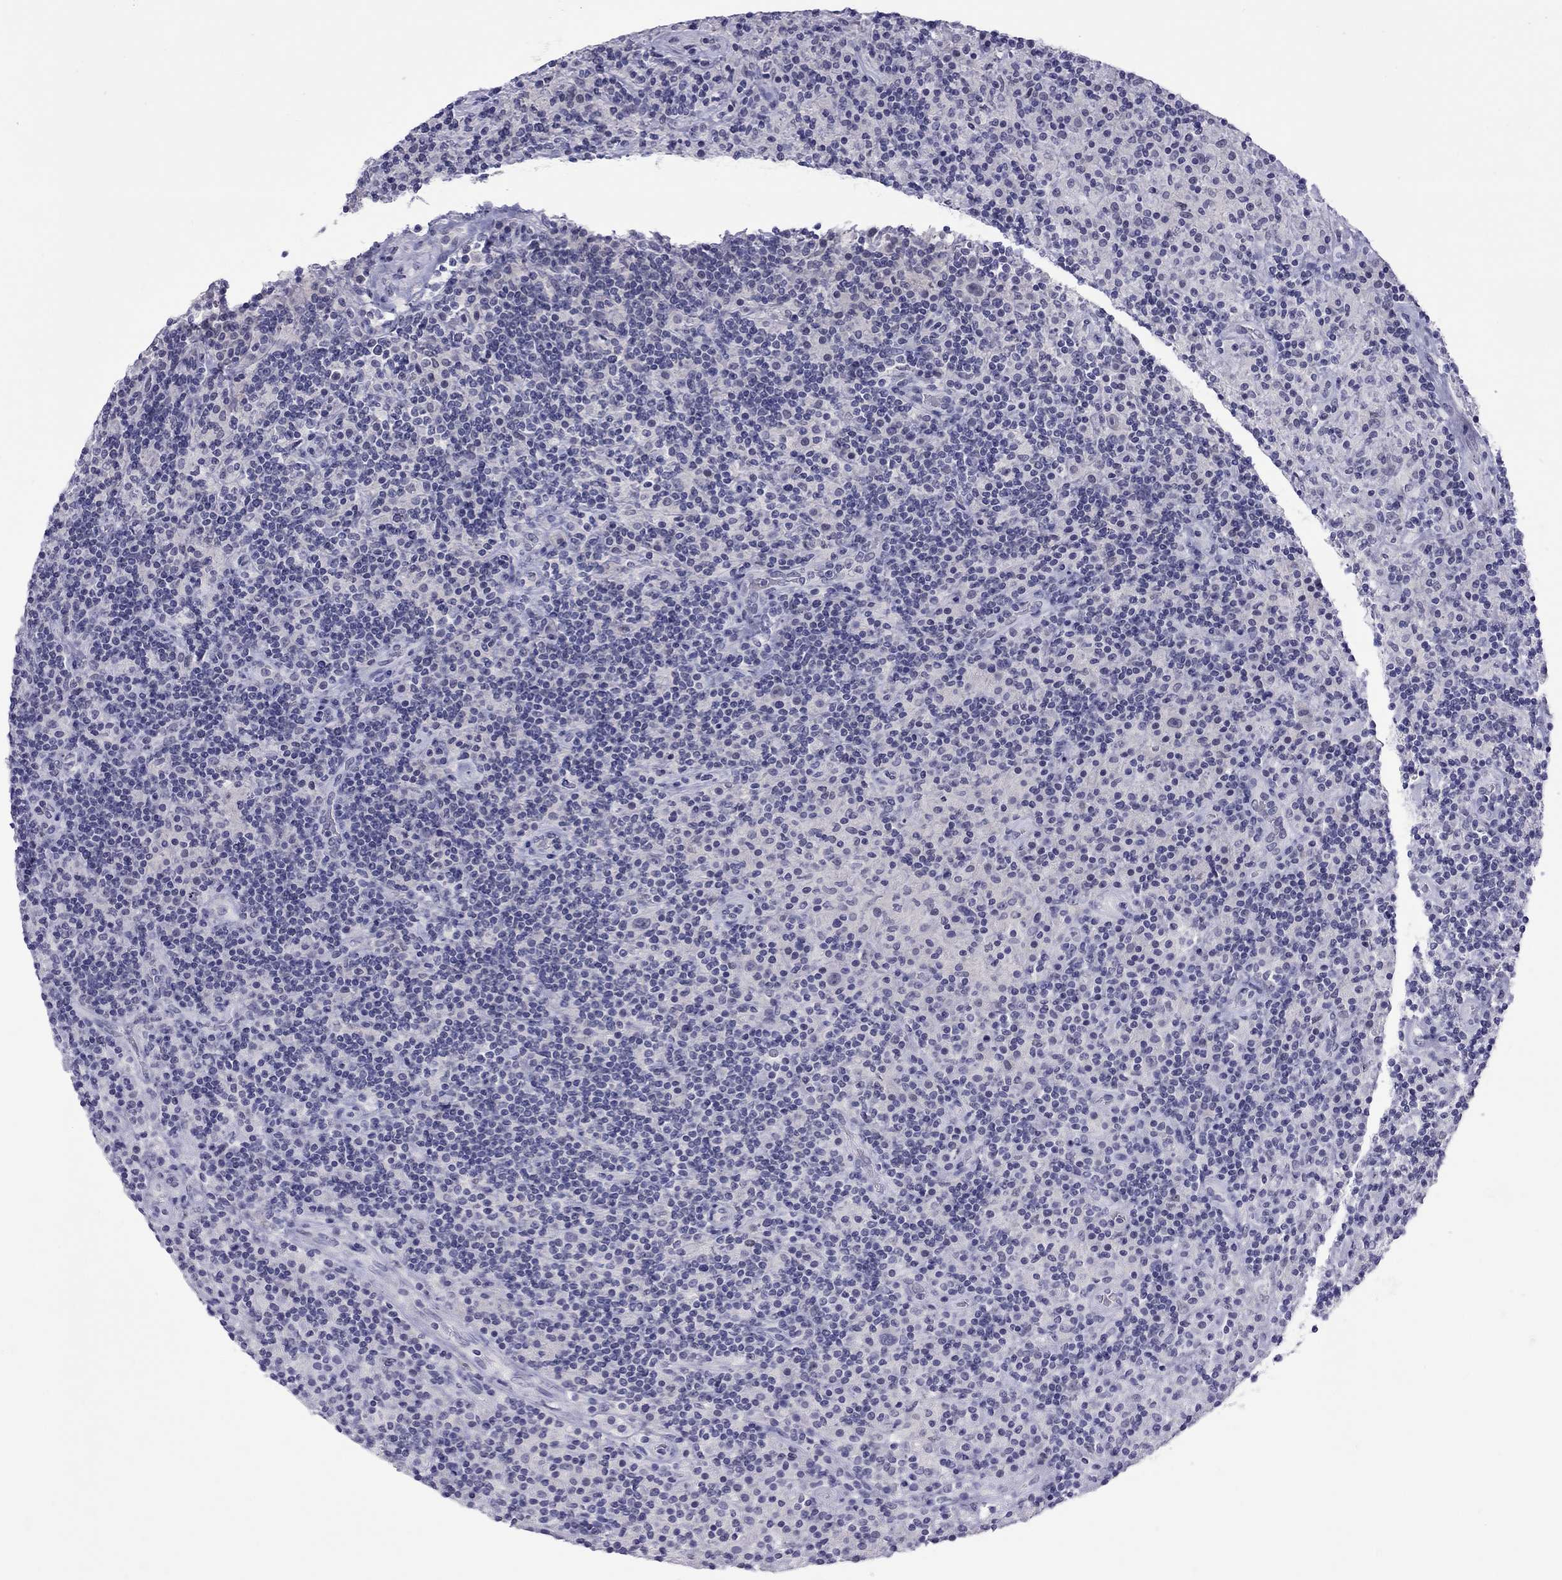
{"staining": {"intensity": "negative", "quantity": "none", "location": "none"}, "tissue": "lymphoma", "cell_type": "Tumor cells", "image_type": "cancer", "snomed": [{"axis": "morphology", "description": "Hodgkin's disease, NOS"}, {"axis": "topography", "description": "Lymph node"}], "caption": "This image is of Hodgkin's disease stained with IHC to label a protein in brown with the nuclei are counter-stained blue. There is no positivity in tumor cells.", "gene": "CHRNB3", "patient": {"sex": "male", "age": 70}}